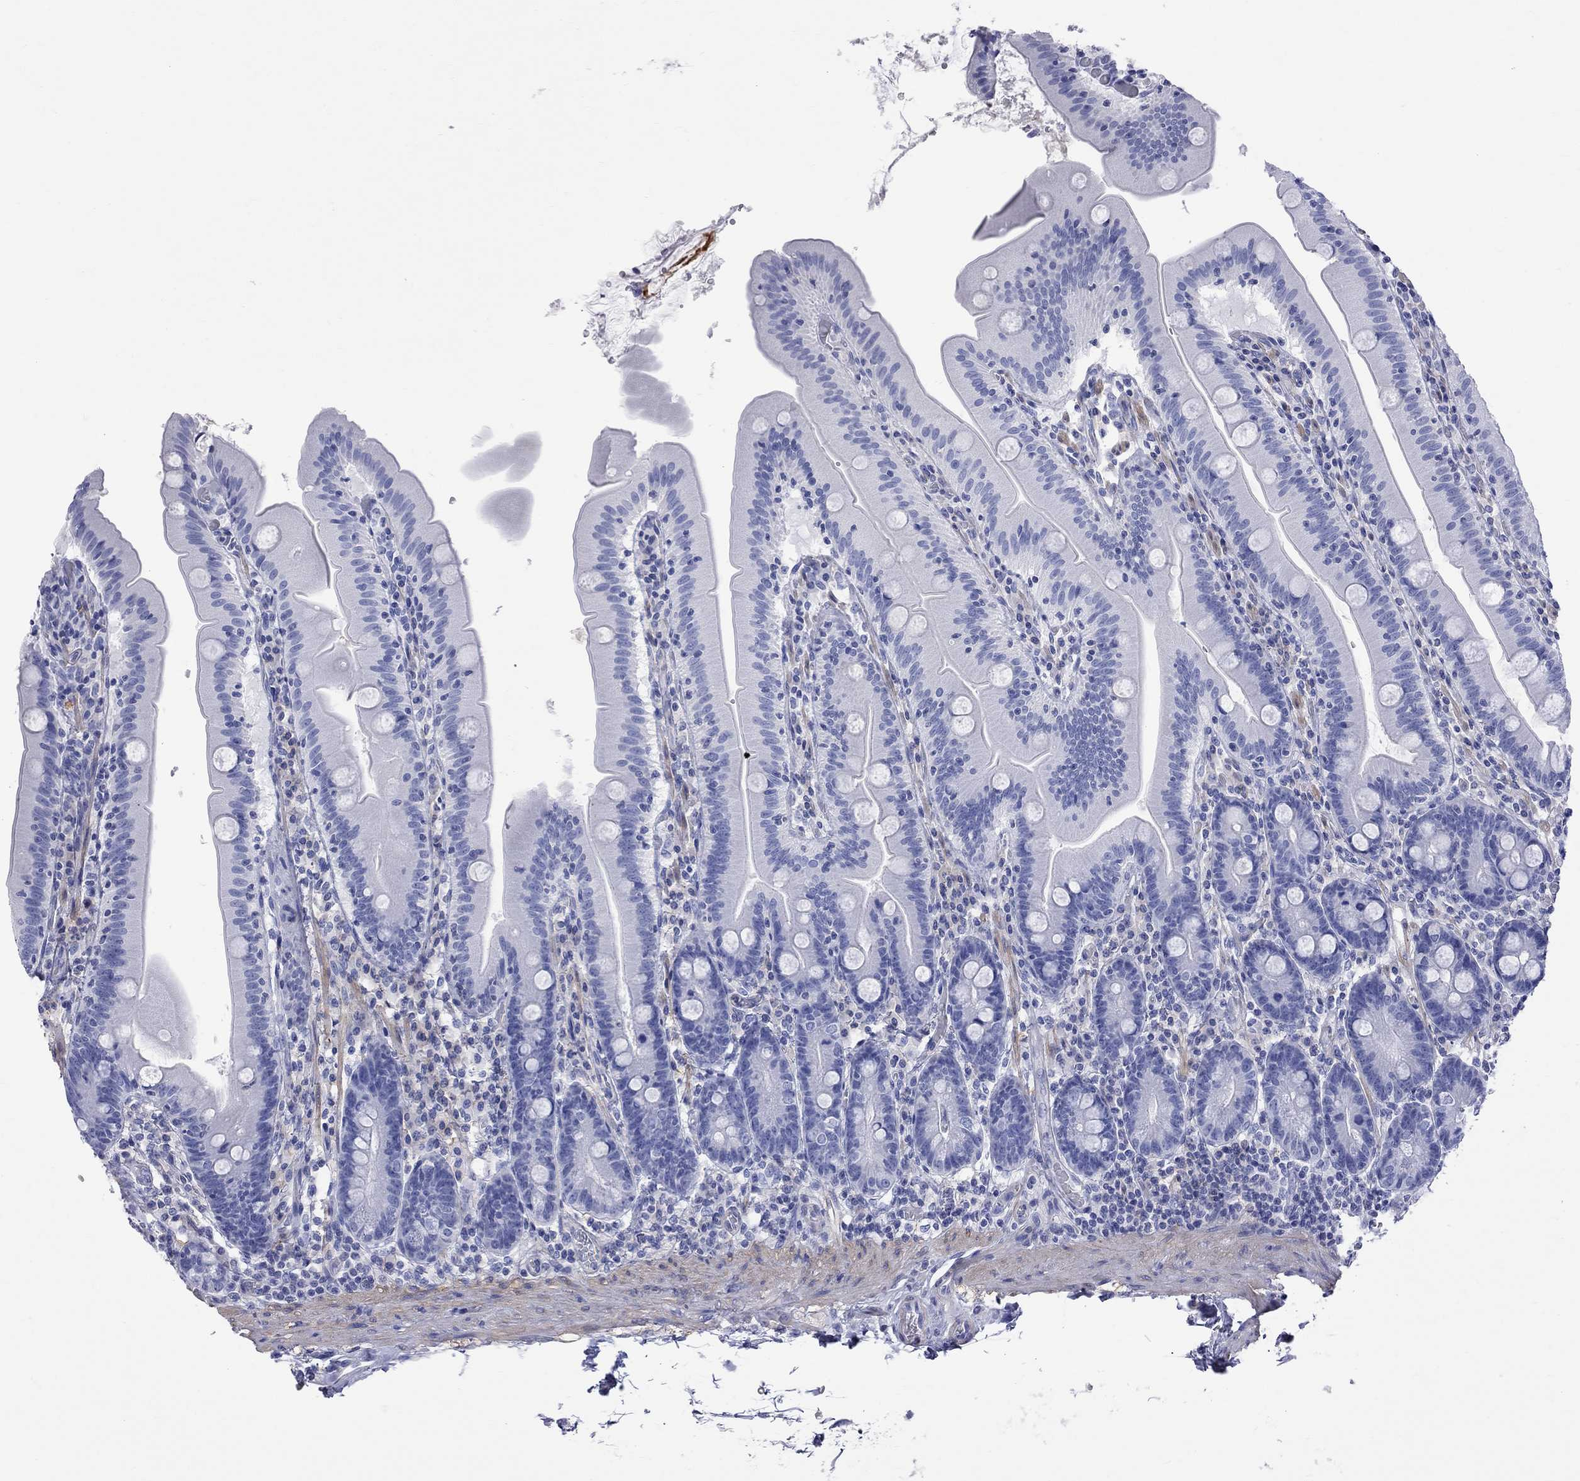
{"staining": {"intensity": "negative", "quantity": "none", "location": "none"}, "tissue": "small intestine", "cell_type": "Glandular cells", "image_type": "normal", "snomed": [{"axis": "morphology", "description": "Normal tissue, NOS"}, {"axis": "topography", "description": "Small intestine"}], "caption": "Glandular cells show no significant expression in normal small intestine.", "gene": "S100A3", "patient": {"sex": "male", "age": 37}}